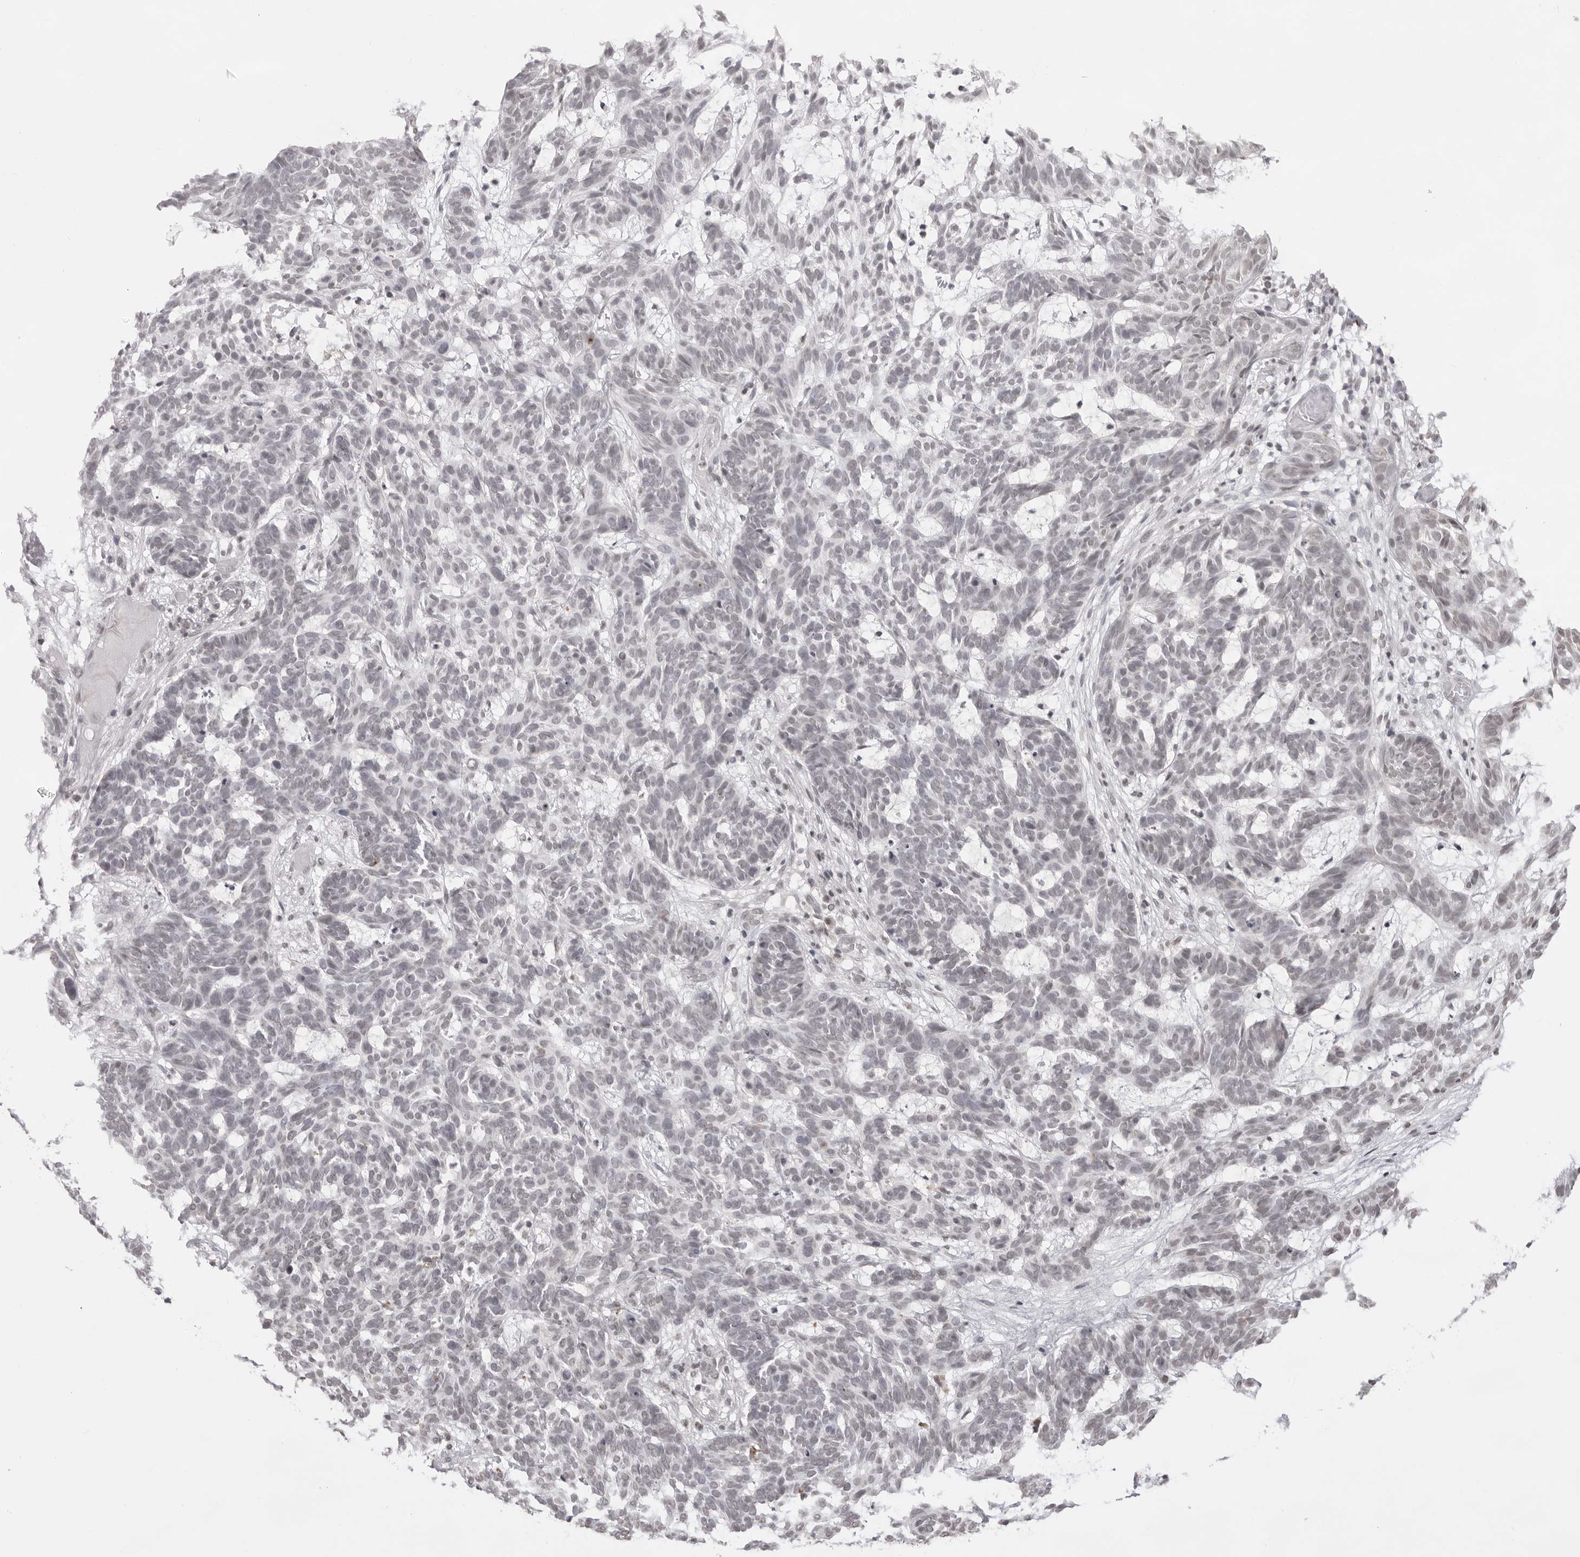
{"staining": {"intensity": "negative", "quantity": "none", "location": "none"}, "tissue": "skin cancer", "cell_type": "Tumor cells", "image_type": "cancer", "snomed": [{"axis": "morphology", "description": "Basal cell carcinoma"}, {"axis": "topography", "description": "Skin"}], "caption": "Basal cell carcinoma (skin) stained for a protein using immunohistochemistry (IHC) exhibits no positivity tumor cells.", "gene": "NTM", "patient": {"sex": "male", "age": 85}}